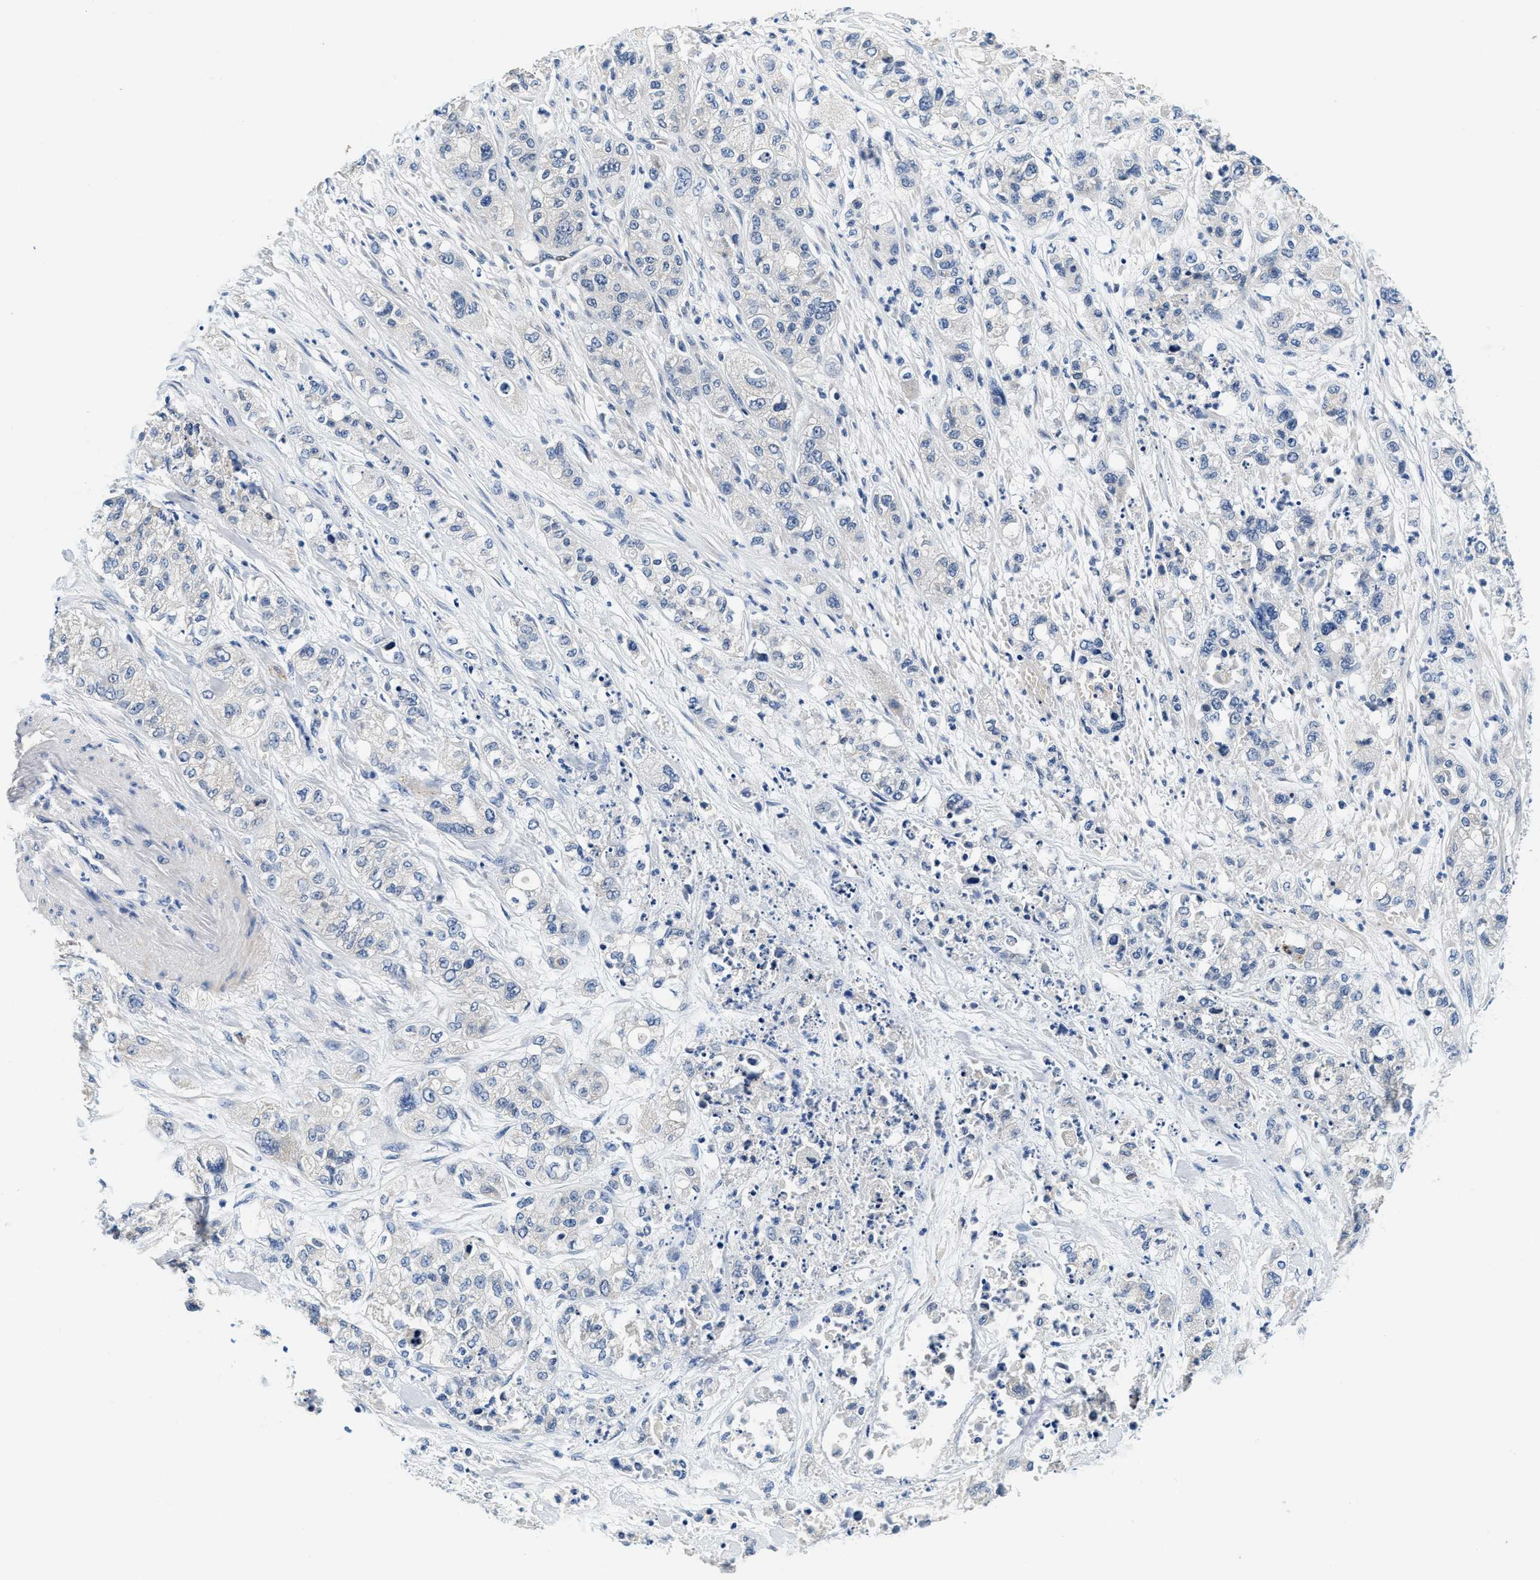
{"staining": {"intensity": "negative", "quantity": "none", "location": "none"}, "tissue": "pancreatic cancer", "cell_type": "Tumor cells", "image_type": "cancer", "snomed": [{"axis": "morphology", "description": "Adenocarcinoma, NOS"}, {"axis": "topography", "description": "Pancreas"}], "caption": "High power microscopy histopathology image of an immunohistochemistry micrograph of pancreatic adenocarcinoma, revealing no significant staining in tumor cells. (Immunohistochemistry (ihc), brightfield microscopy, high magnification).", "gene": "ALDH3A2", "patient": {"sex": "female", "age": 78}}